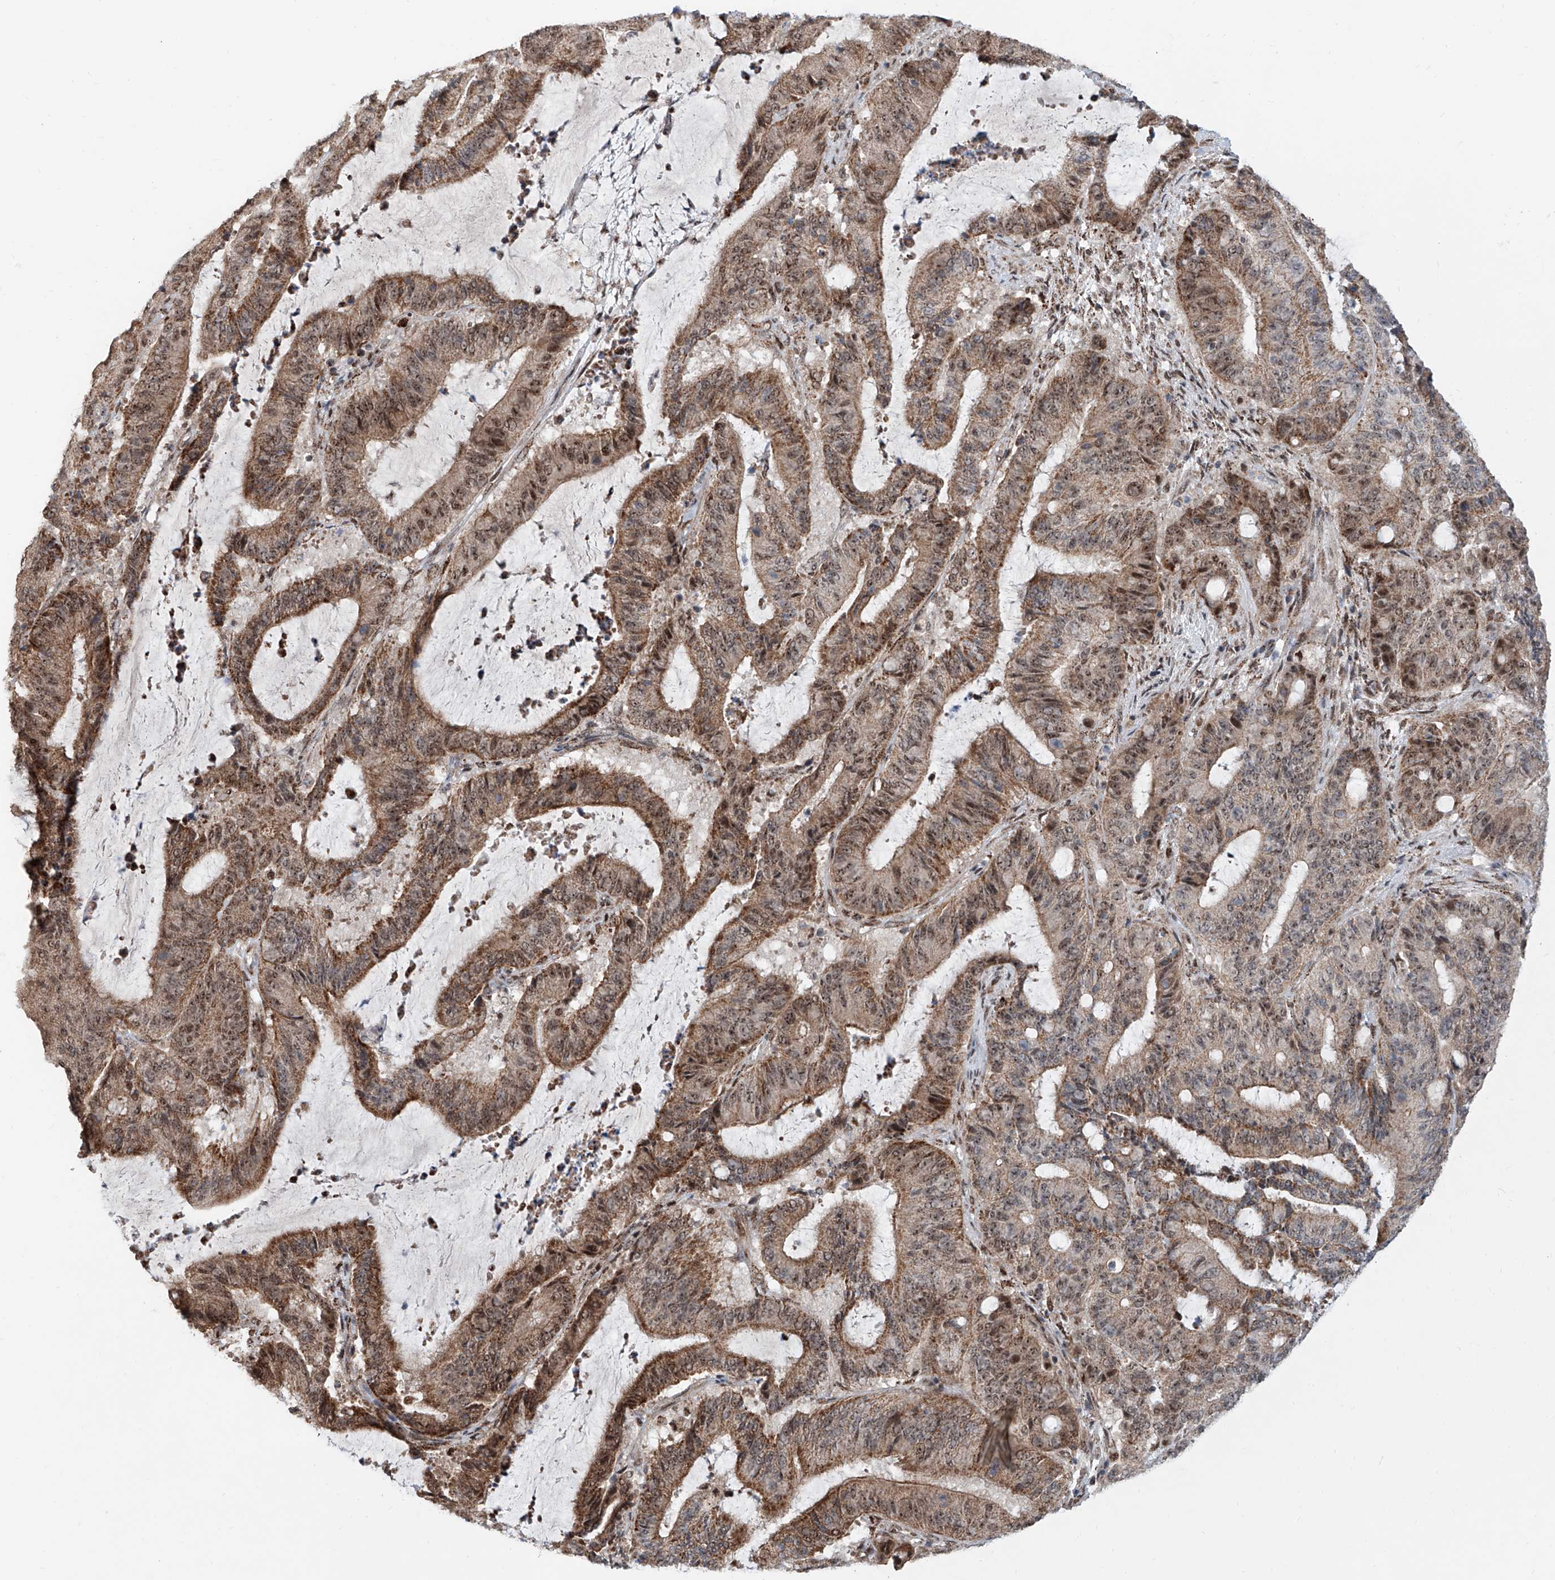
{"staining": {"intensity": "moderate", "quantity": ">75%", "location": "cytoplasmic/membranous,nuclear"}, "tissue": "liver cancer", "cell_type": "Tumor cells", "image_type": "cancer", "snomed": [{"axis": "morphology", "description": "Normal tissue, NOS"}, {"axis": "morphology", "description": "Cholangiocarcinoma"}, {"axis": "topography", "description": "Liver"}, {"axis": "topography", "description": "Peripheral nerve tissue"}], "caption": "Immunohistochemical staining of liver cancer (cholangiocarcinoma) shows medium levels of moderate cytoplasmic/membranous and nuclear protein staining in about >75% of tumor cells.", "gene": "SDE2", "patient": {"sex": "female", "age": 73}}